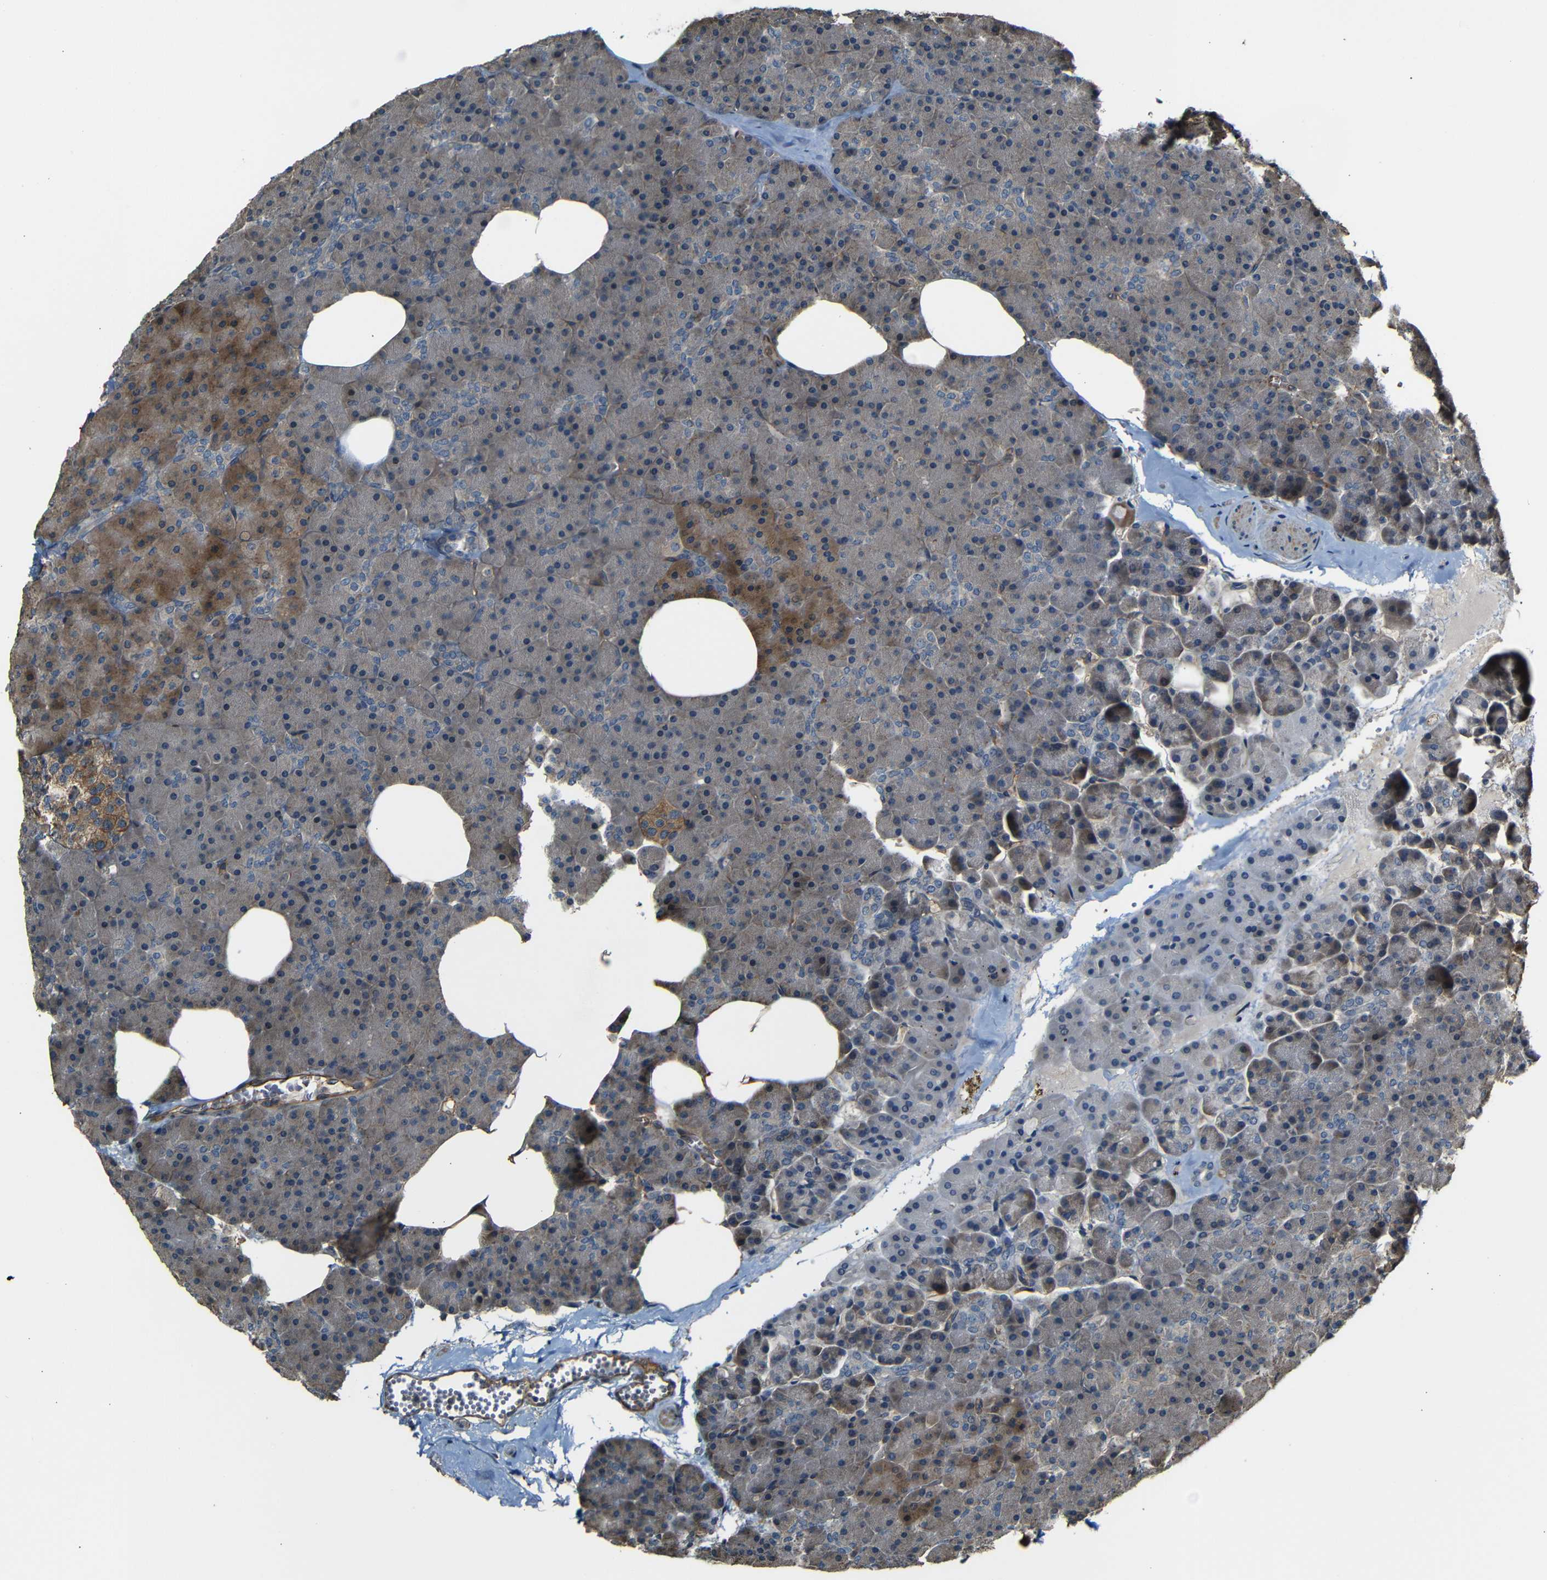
{"staining": {"intensity": "weak", "quantity": ">75%", "location": "cytoplasmic/membranous"}, "tissue": "pancreas", "cell_type": "Exocrine glandular cells", "image_type": "normal", "snomed": [{"axis": "morphology", "description": "Normal tissue, NOS"}, {"axis": "topography", "description": "Pancreas"}], "caption": "Pancreas stained for a protein (brown) shows weak cytoplasmic/membranous positive positivity in about >75% of exocrine glandular cells.", "gene": "RELL1", "patient": {"sex": "female", "age": 35}}